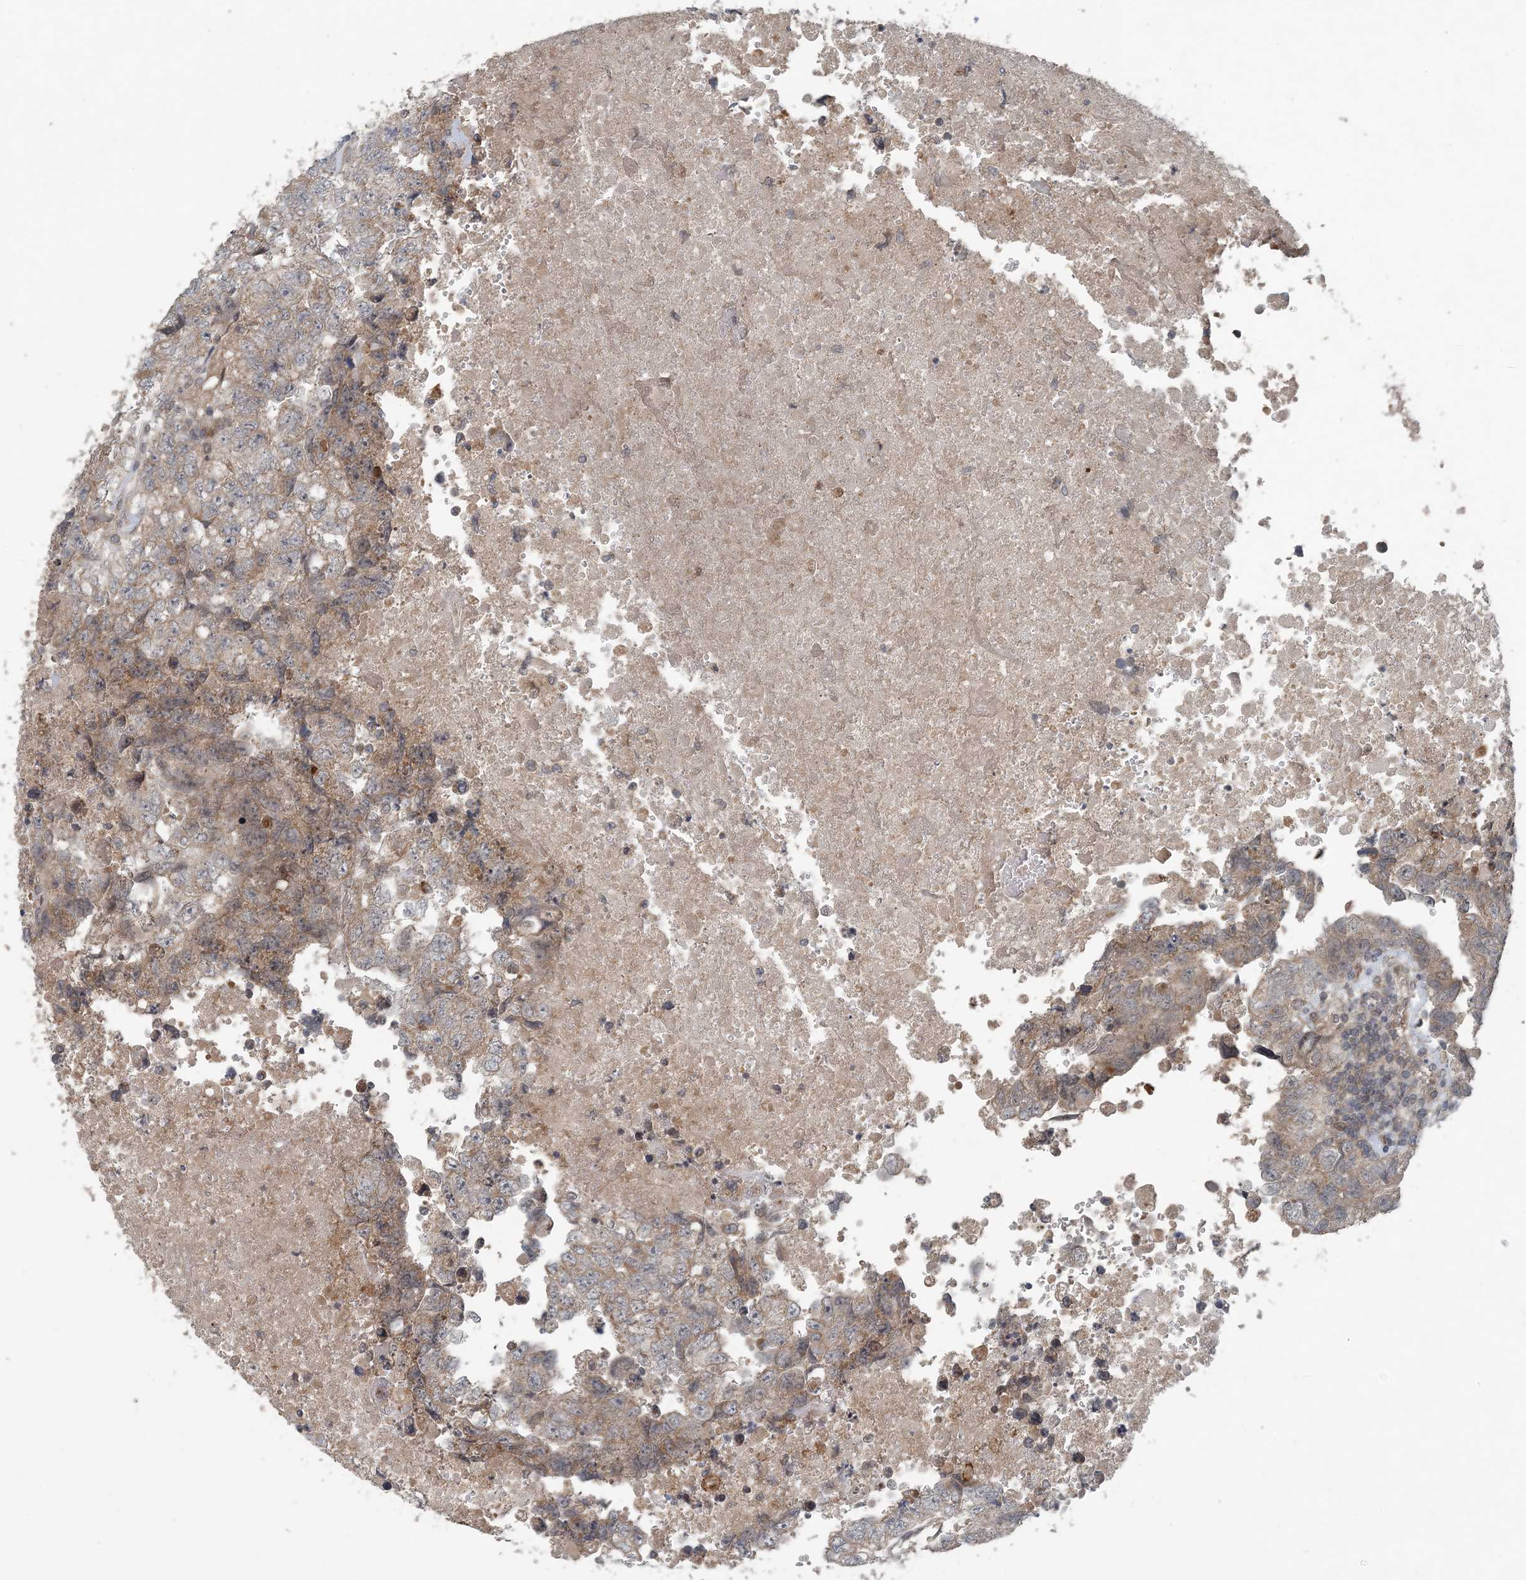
{"staining": {"intensity": "weak", "quantity": "<25%", "location": "cytoplasmic/membranous"}, "tissue": "testis cancer", "cell_type": "Tumor cells", "image_type": "cancer", "snomed": [{"axis": "morphology", "description": "Carcinoma, Embryonal, NOS"}, {"axis": "topography", "description": "Testis"}], "caption": "This is an immunohistochemistry histopathology image of embryonal carcinoma (testis). There is no staining in tumor cells.", "gene": "MYO9B", "patient": {"sex": "male", "age": 37}}